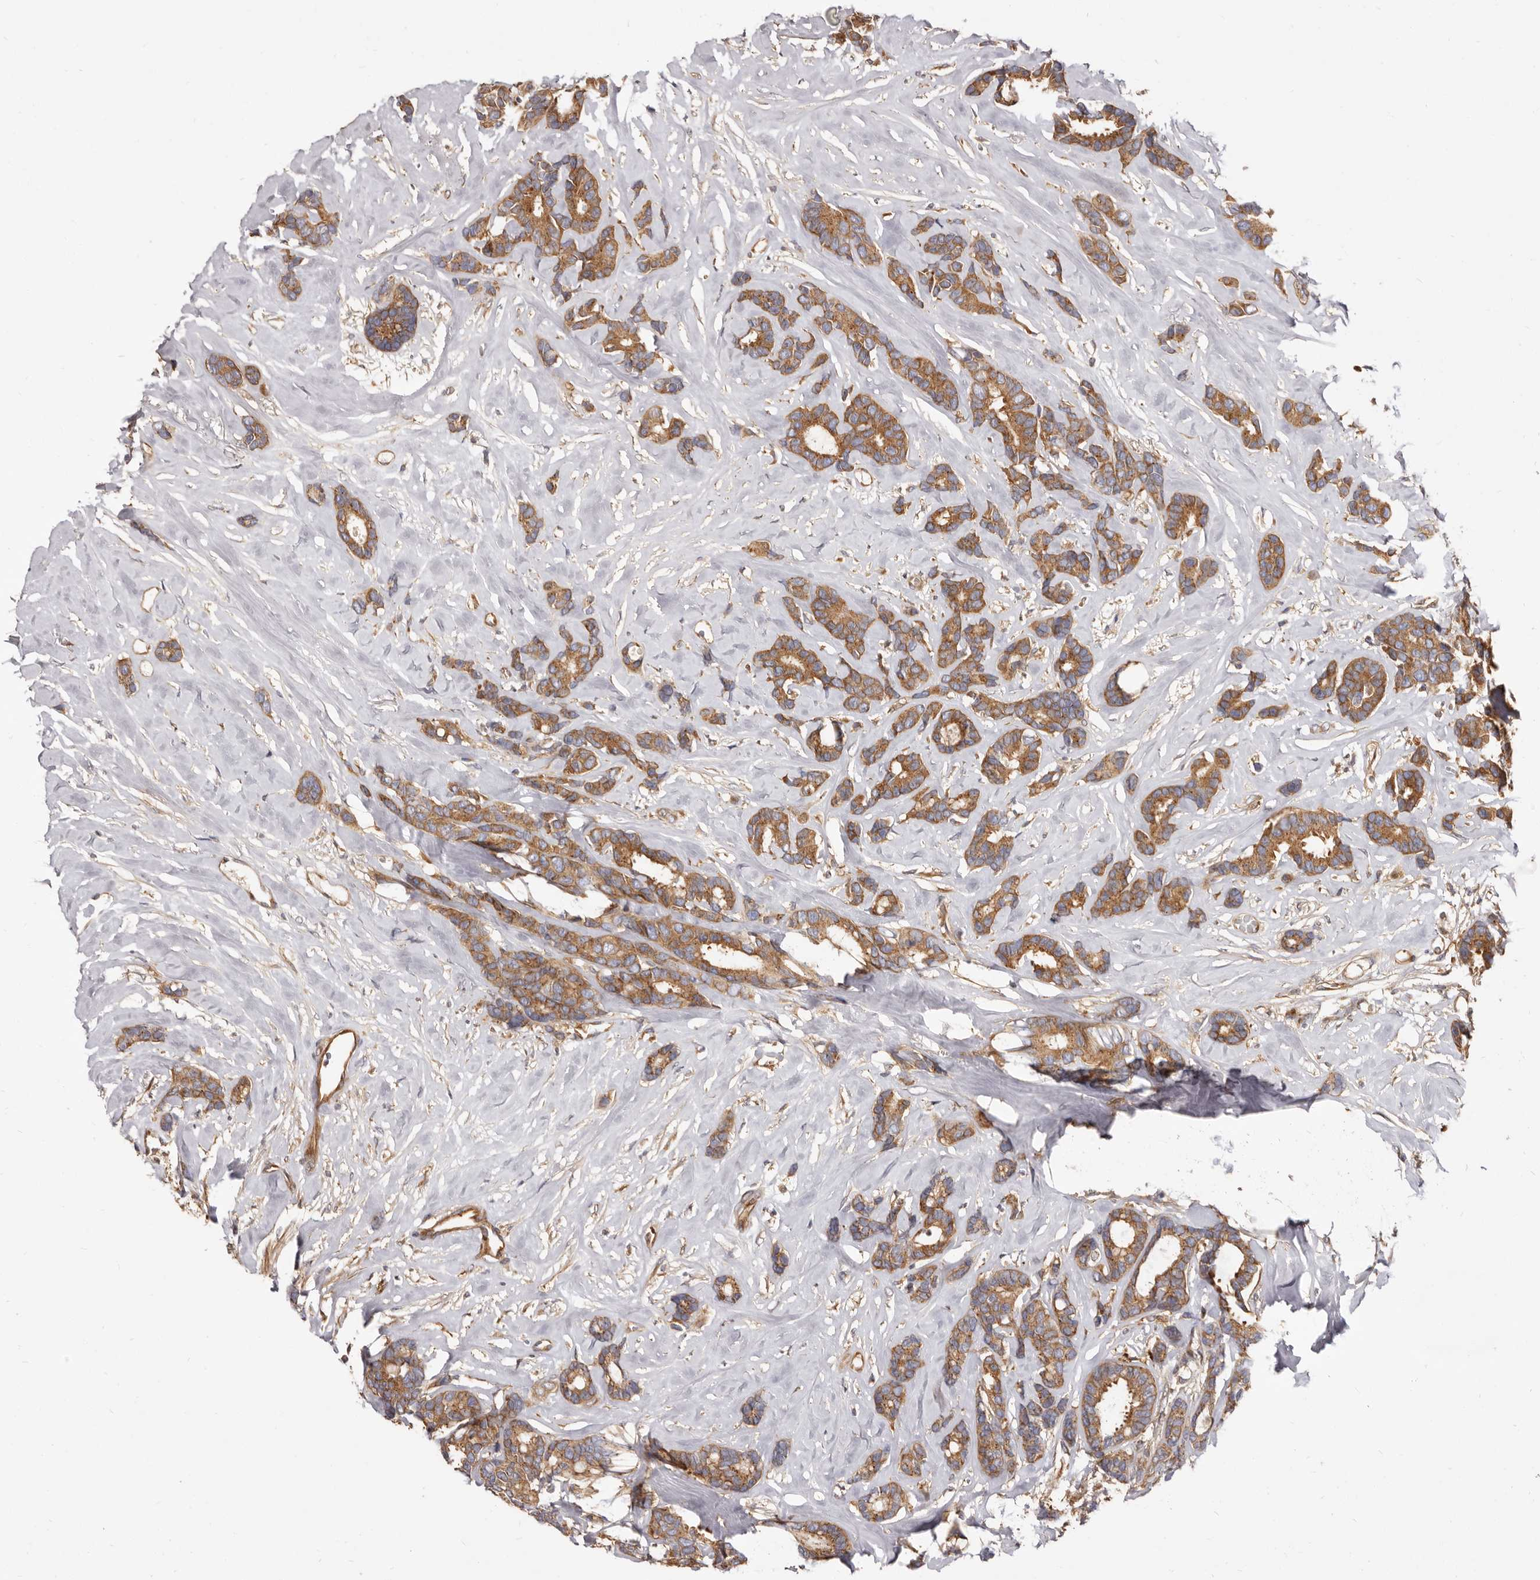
{"staining": {"intensity": "moderate", "quantity": ">75%", "location": "cytoplasmic/membranous"}, "tissue": "breast cancer", "cell_type": "Tumor cells", "image_type": "cancer", "snomed": [{"axis": "morphology", "description": "Duct carcinoma"}, {"axis": "topography", "description": "Breast"}], "caption": "Immunohistochemistry histopathology image of human breast cancer (invasive ductal carcinoma) stained for a protein (brown), which displays medium levels of moderate cytoplasmic/membranous expression in approximately >75% of tumor cells.", "gene": "ADAMTS20", "patient": {"sex": "female", "age": 87}}